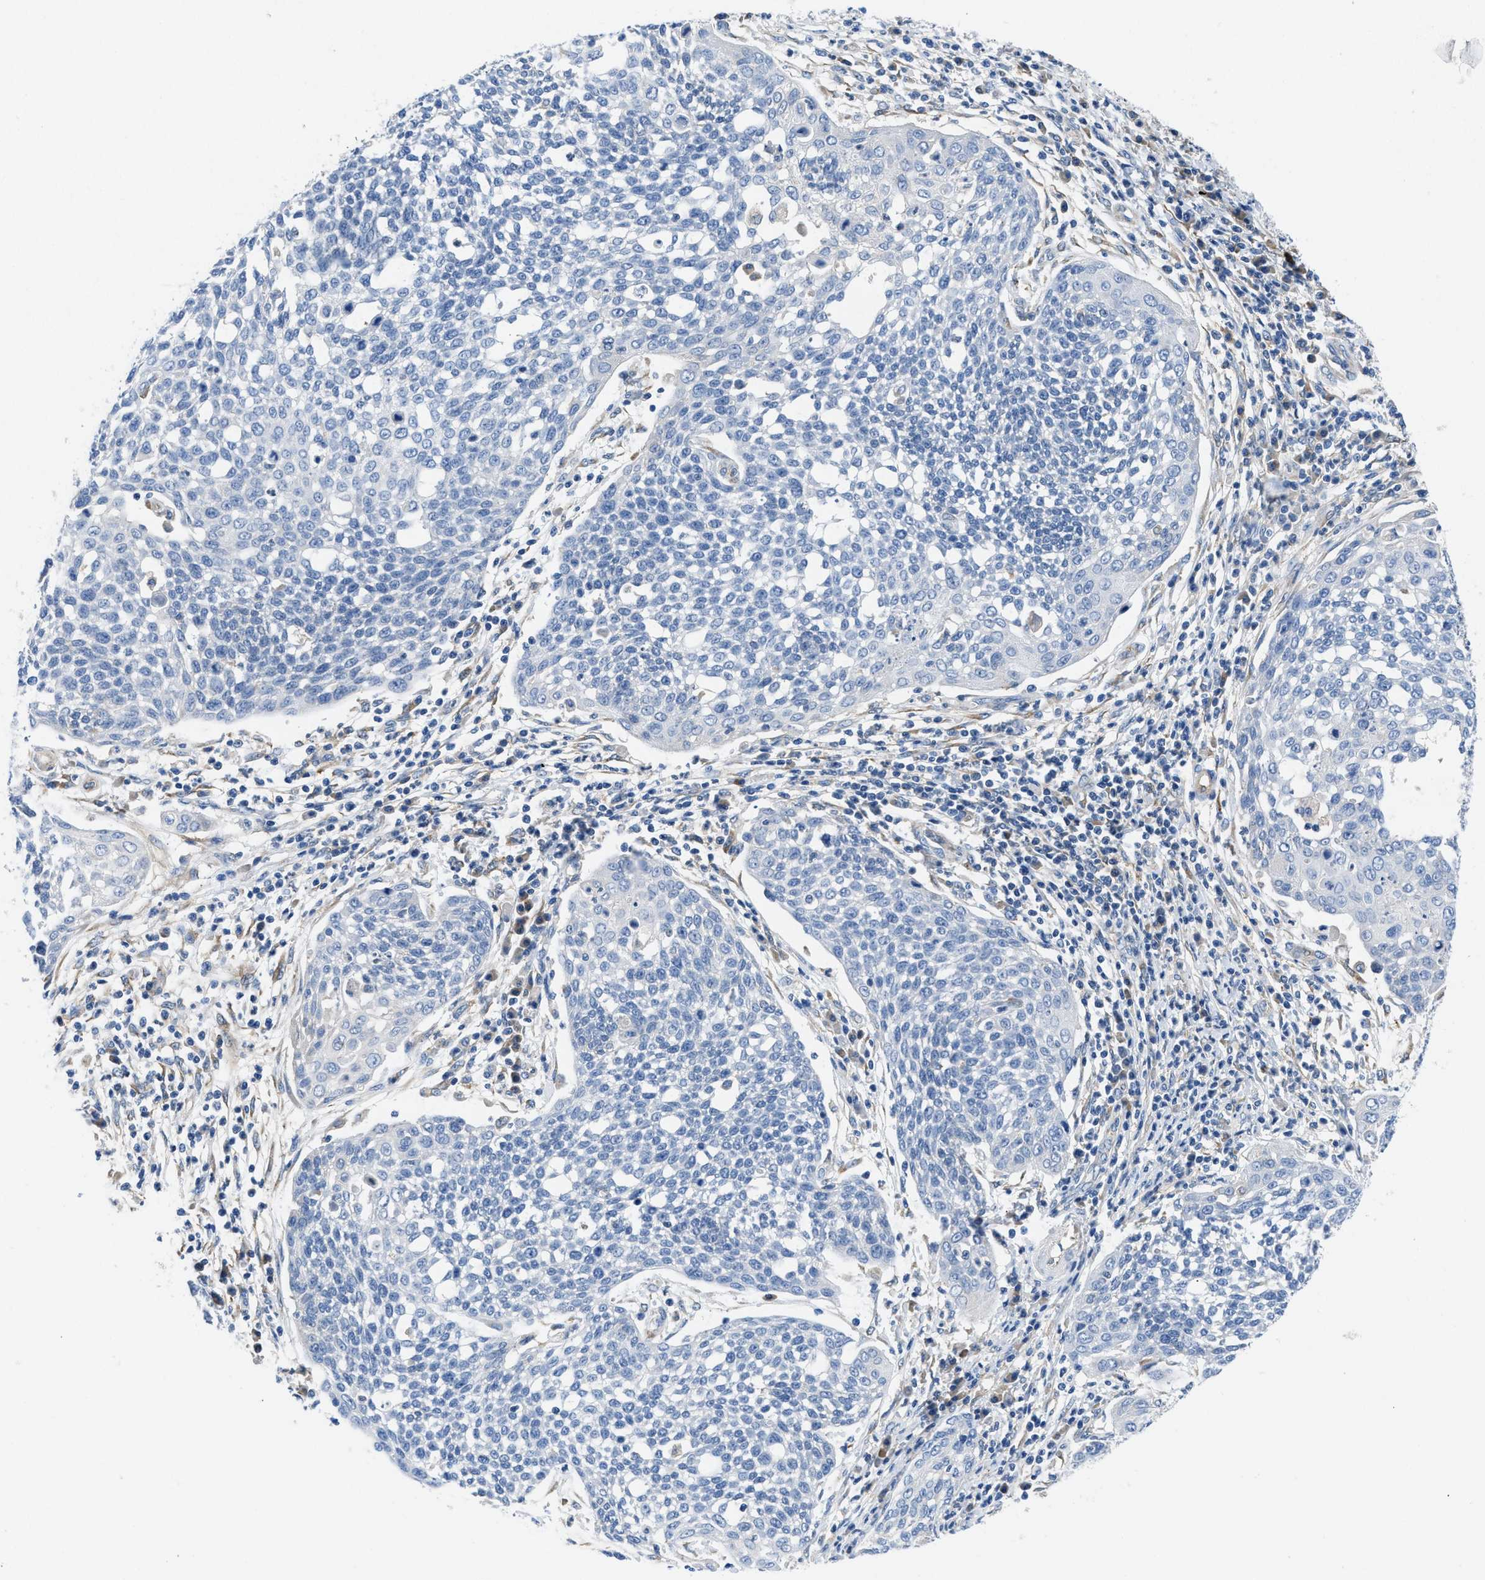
{"staining": {"intensity": "negative", "quantity": "none", "location": "none"}, "tissue": "cervical cancer", "cell_type": "Tumor cells", "image_type": "cancer", "snomed": [{"axis": "morphology", "description": "Squamous cell carcinoma, NOS"}, {"axis": "topography", "description": "Cervix"}], "caption": "Immunohistochemistry (IHC) image of human cervical cancer (squamous cell carcinoma) stained for a protein (brown), which demonstrates no staining in tumor cells.", "gene": "BNC2", "patient": {"sex": "female", "age": 34}}